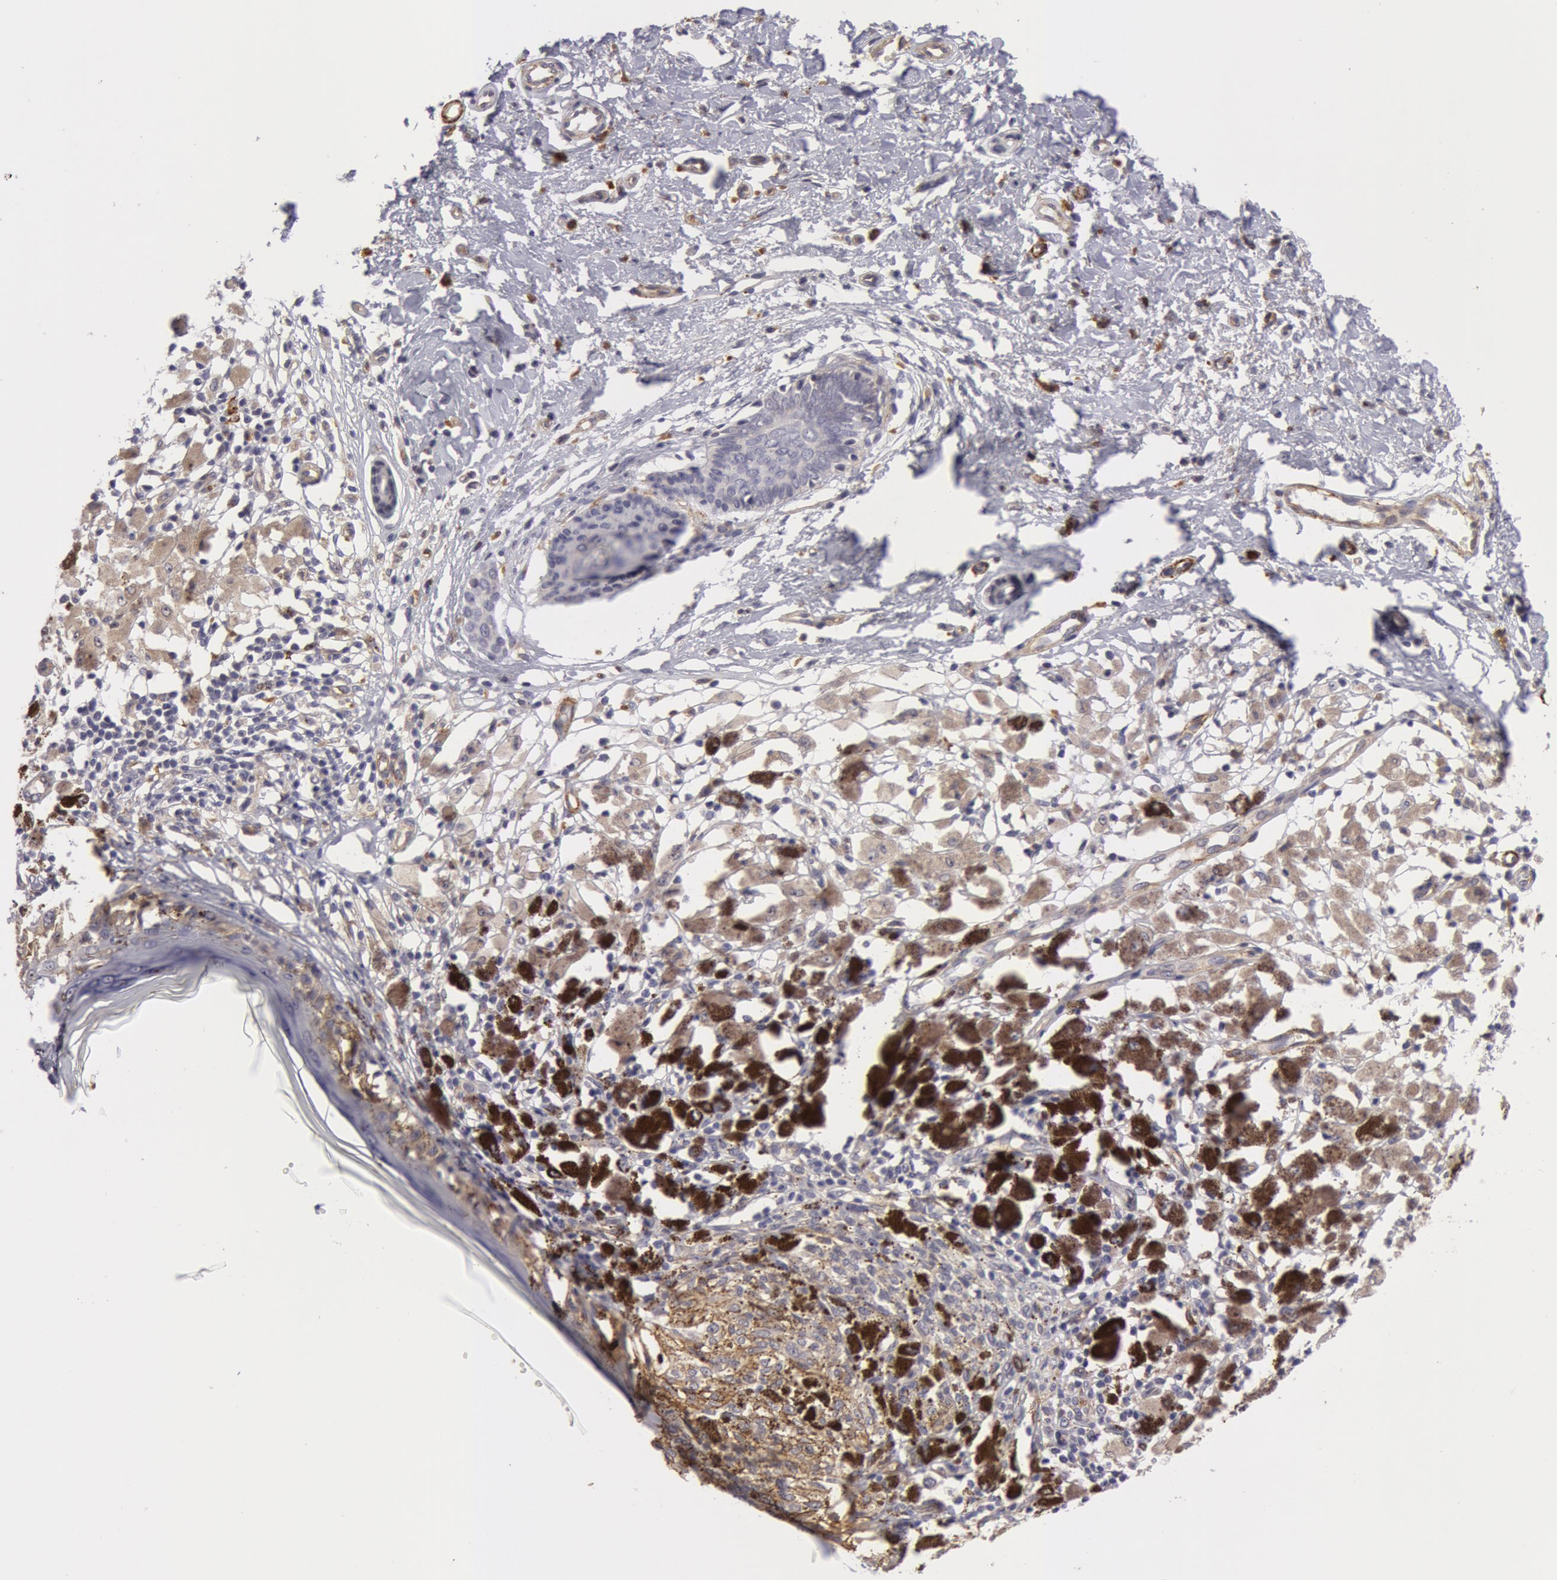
{"staining": {"intensity": "negative", "quantity": "none", "location": "none"}, "tissue": "melanoma", "cell_type": "Tumor cells", "image_type": "cancer", "snomed": [{"axis": "morphology", "description": "Malignant melanoma, NOS"}, {"axis": "topography", "description": "Skin"}], "caption": "Melanoma stained for a protein using immunohistochemistry (IHC) reveals no expression tumor cells.", "gene": "IL23A", "patient": {"sex": "male", "age": 88}}